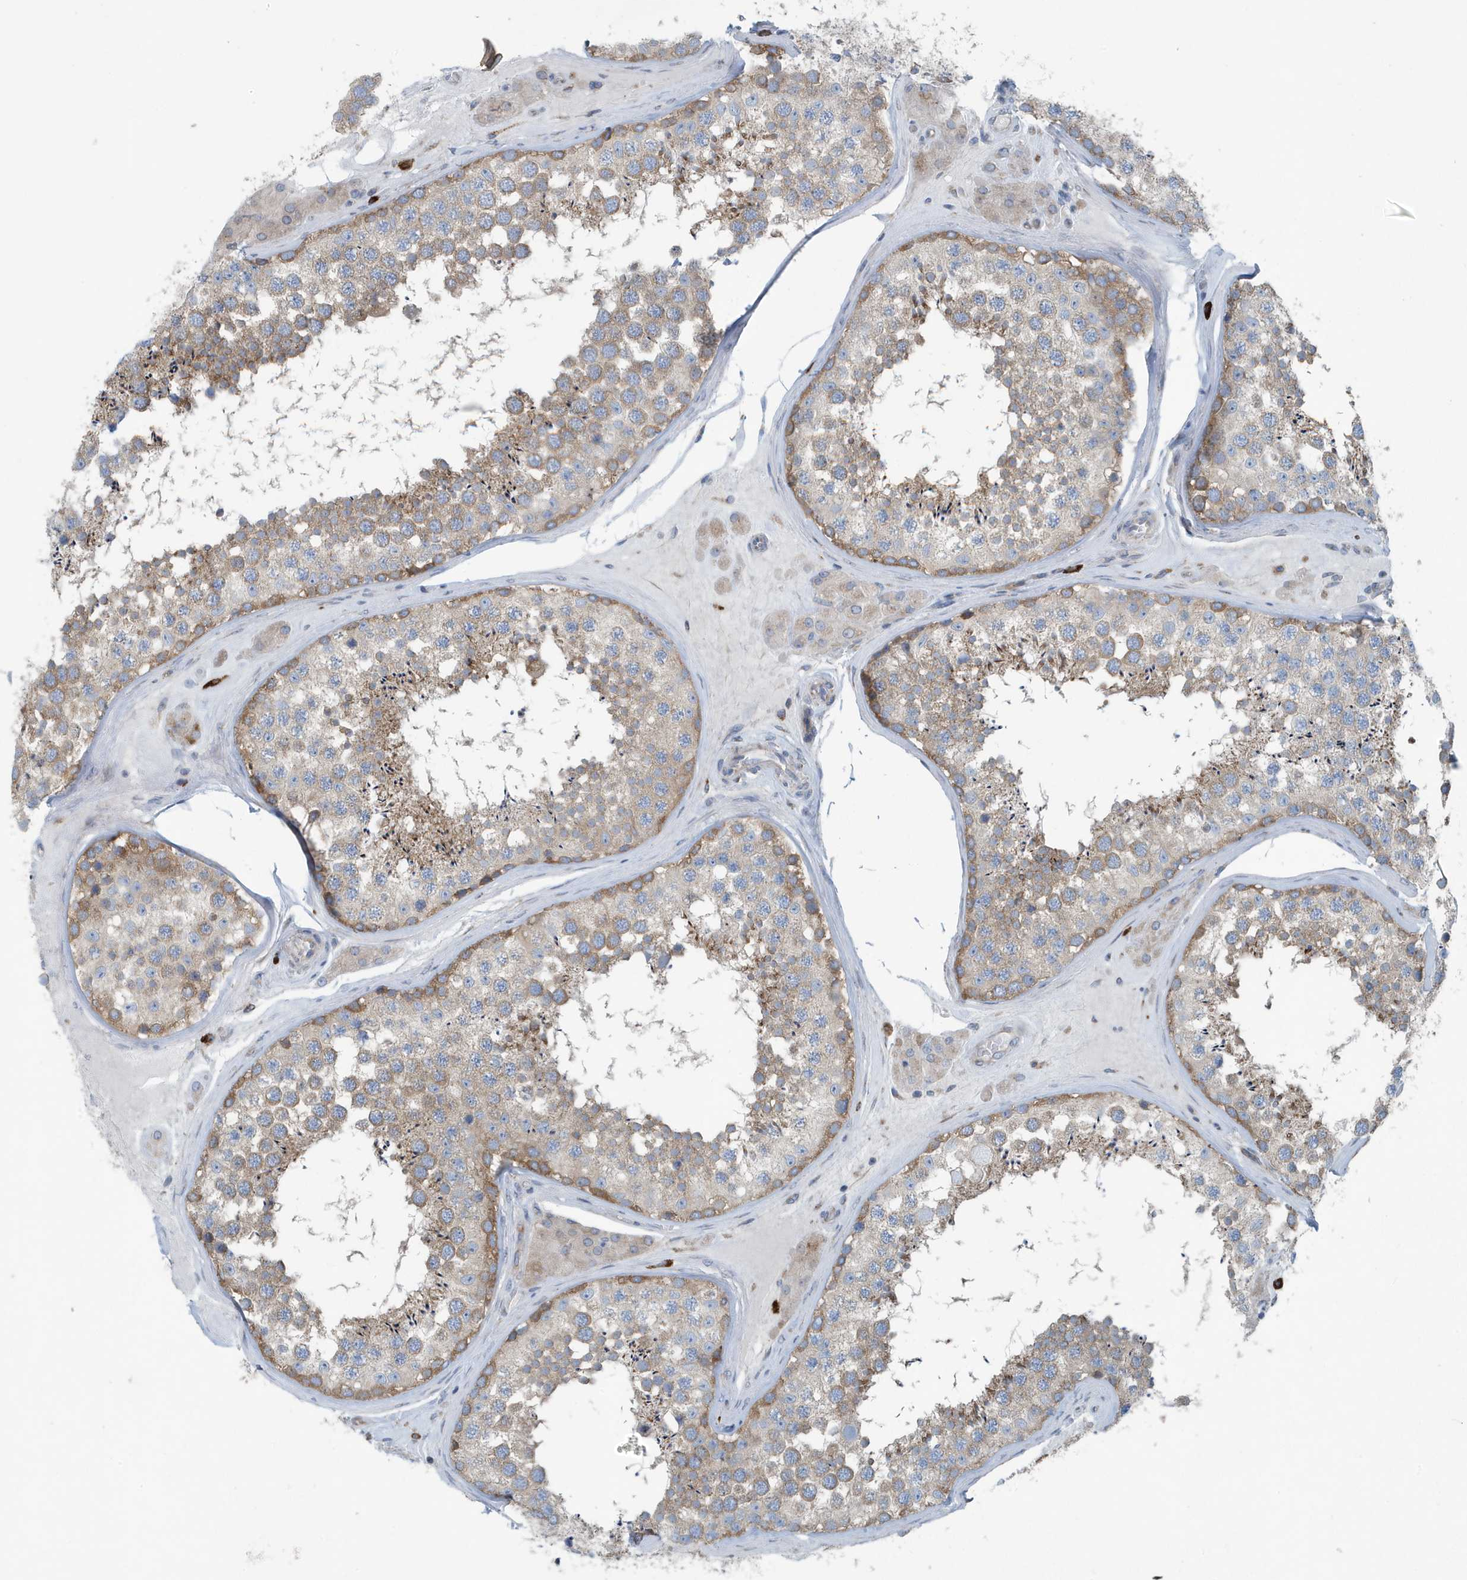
{"staining": {"intensity": "moderate", "quantity": "25%-75%", "location": "cytoplasmic/membranous"}, "tissue": "testis", "cell_type": "Cells in seminiferous ducts", "image_type": "normal", "snomed": [{"axis": "morphology", "description": "Normal tissue, NOS"}, {"axis": "topography", "description": "Testis"}], "caption": "Immunohistochemical staining of unremarkable testis reveals 25%-75% levels of moderate cytoplasmic/membranous protein expression in about 25%-75% of cells in seminiferous ducts.", "gene": "PPM1M", "patient": {"sex": "male", "age": 46}}